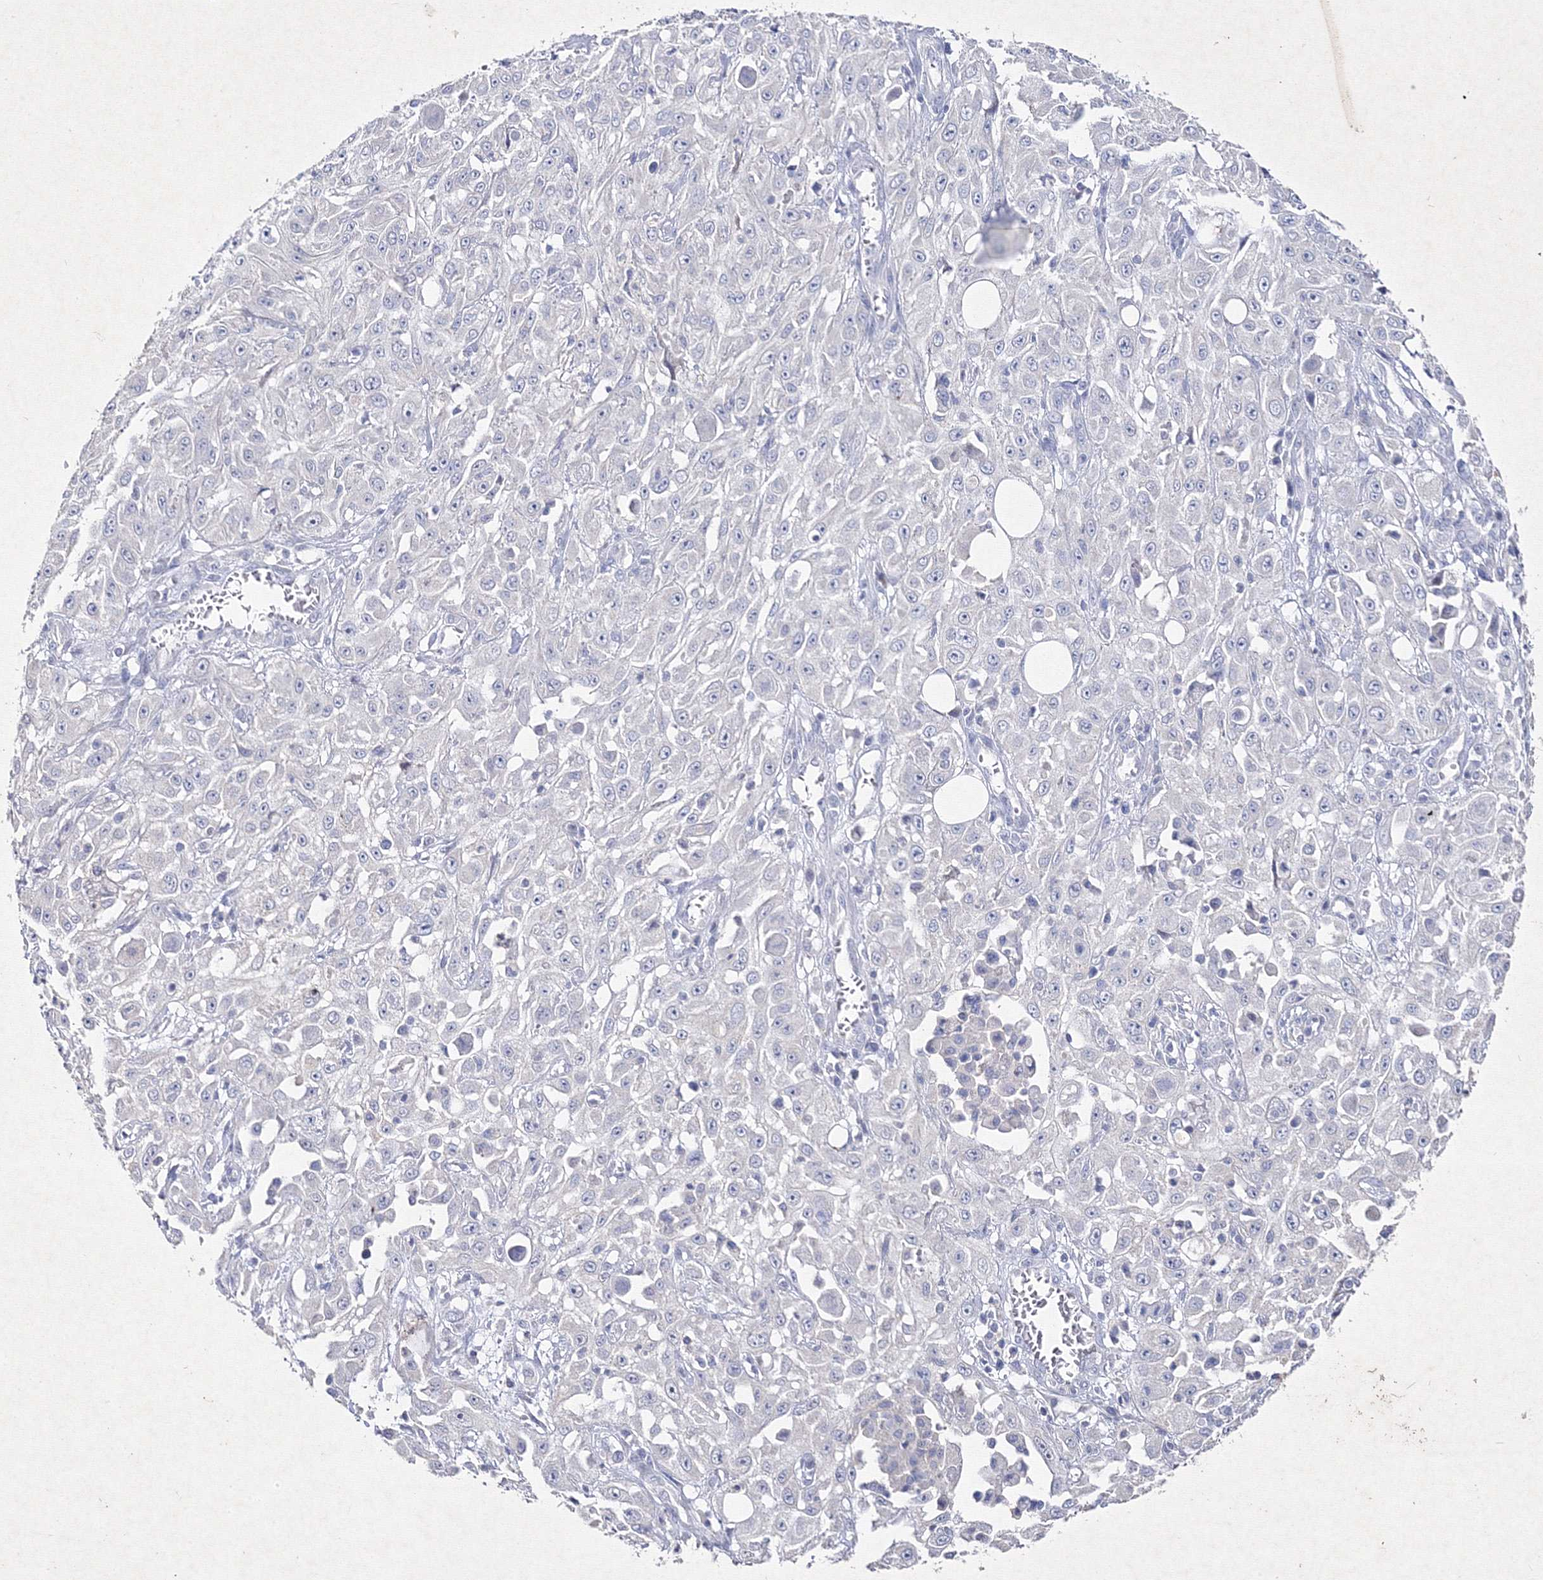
{"staining": {"intensity": "negative", "quantity": "none", "location": "none"}, "tissue": "skin cancer", "cell_type": "Tumor cells", "image_type": "cancer", "snomed": [{"axis": "morphology", "description": "Squamous cell carcinoma, NOS"}, {"axis": "morphology", "description": "Squamous cell carcinoma, metastatic, NOS"}, {"axis": "topography", "description": "Skin"}, {"axis": "topography", "description": "Lymph node"}], "caption": "DAB immunohistochemical staining of human skin cancer (metastatic squamous cell carcinoma) exhibits no significant positivity in tumor cells. Brightfield microscopy of immunohistochemistry stained with DAB (3,3'-diaminobenzidine) (brown) and hematoxylin (blue), captured at high magnification.", "gene": "SMIM29", "patient": {"sex": "male", "age": 75}}